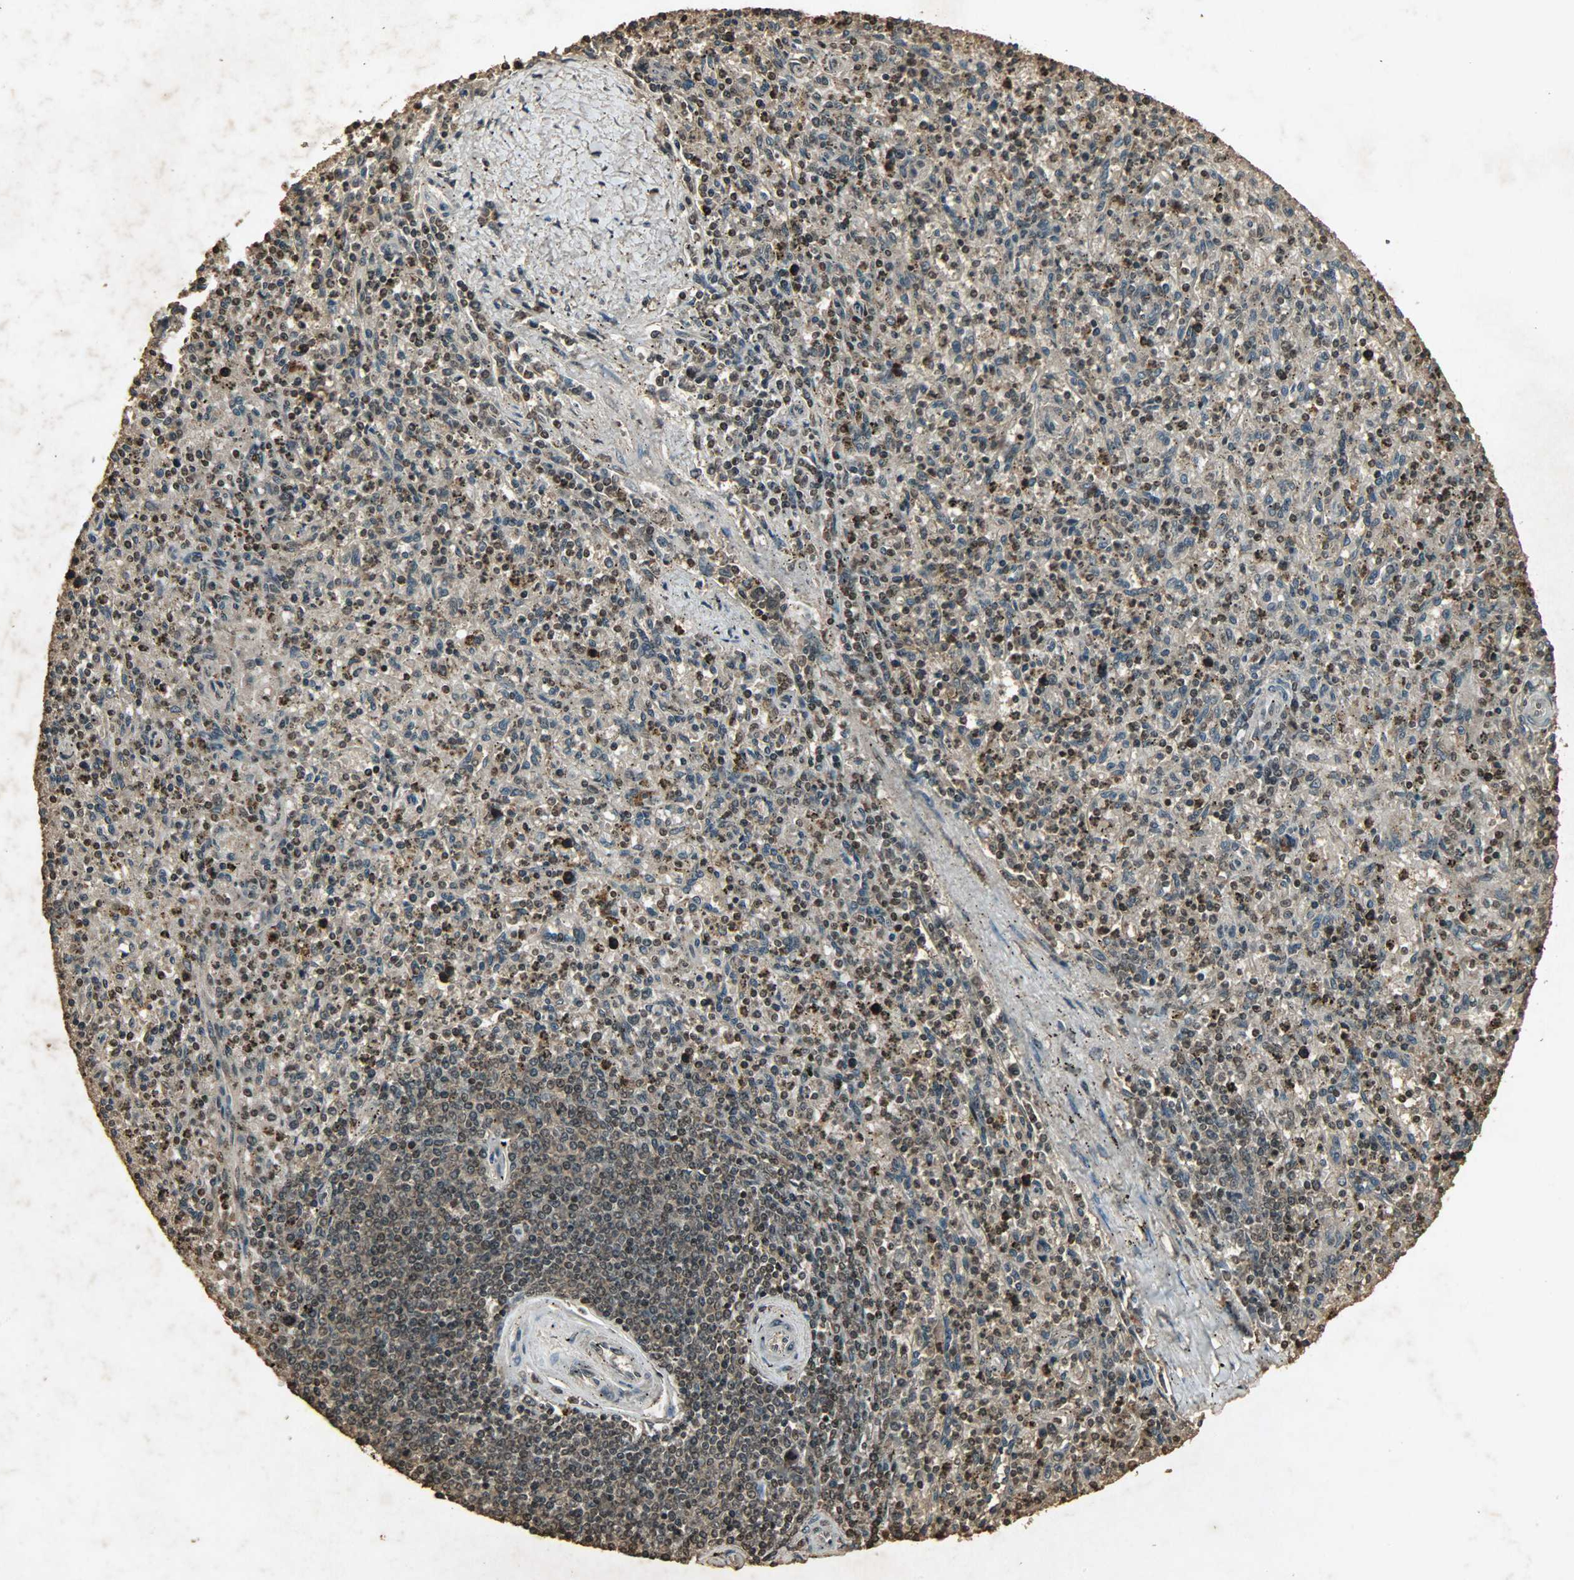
{"staining": {"intensity": "strong", "quantity": ">75%", "location": "cytoplasmic/membranous,nuclear"}, "tissue": "spleen", "cell_type": "Cells in red pulp", "image_type": "normal", "snomed": [{"axis": "morphology", "description": "Normal tissue, NOS"}, {"axis": "topography", "description": "Spleen"}], "caption": "An image showing strong cytoplasmic/membranous,nuclear expression in about >75% of cells in red pulp in normal spleen, as visualized by brown immunohistochemical staining.", "gene": "PPP3R1", "patient": {"sex": "male", "age": 72}}